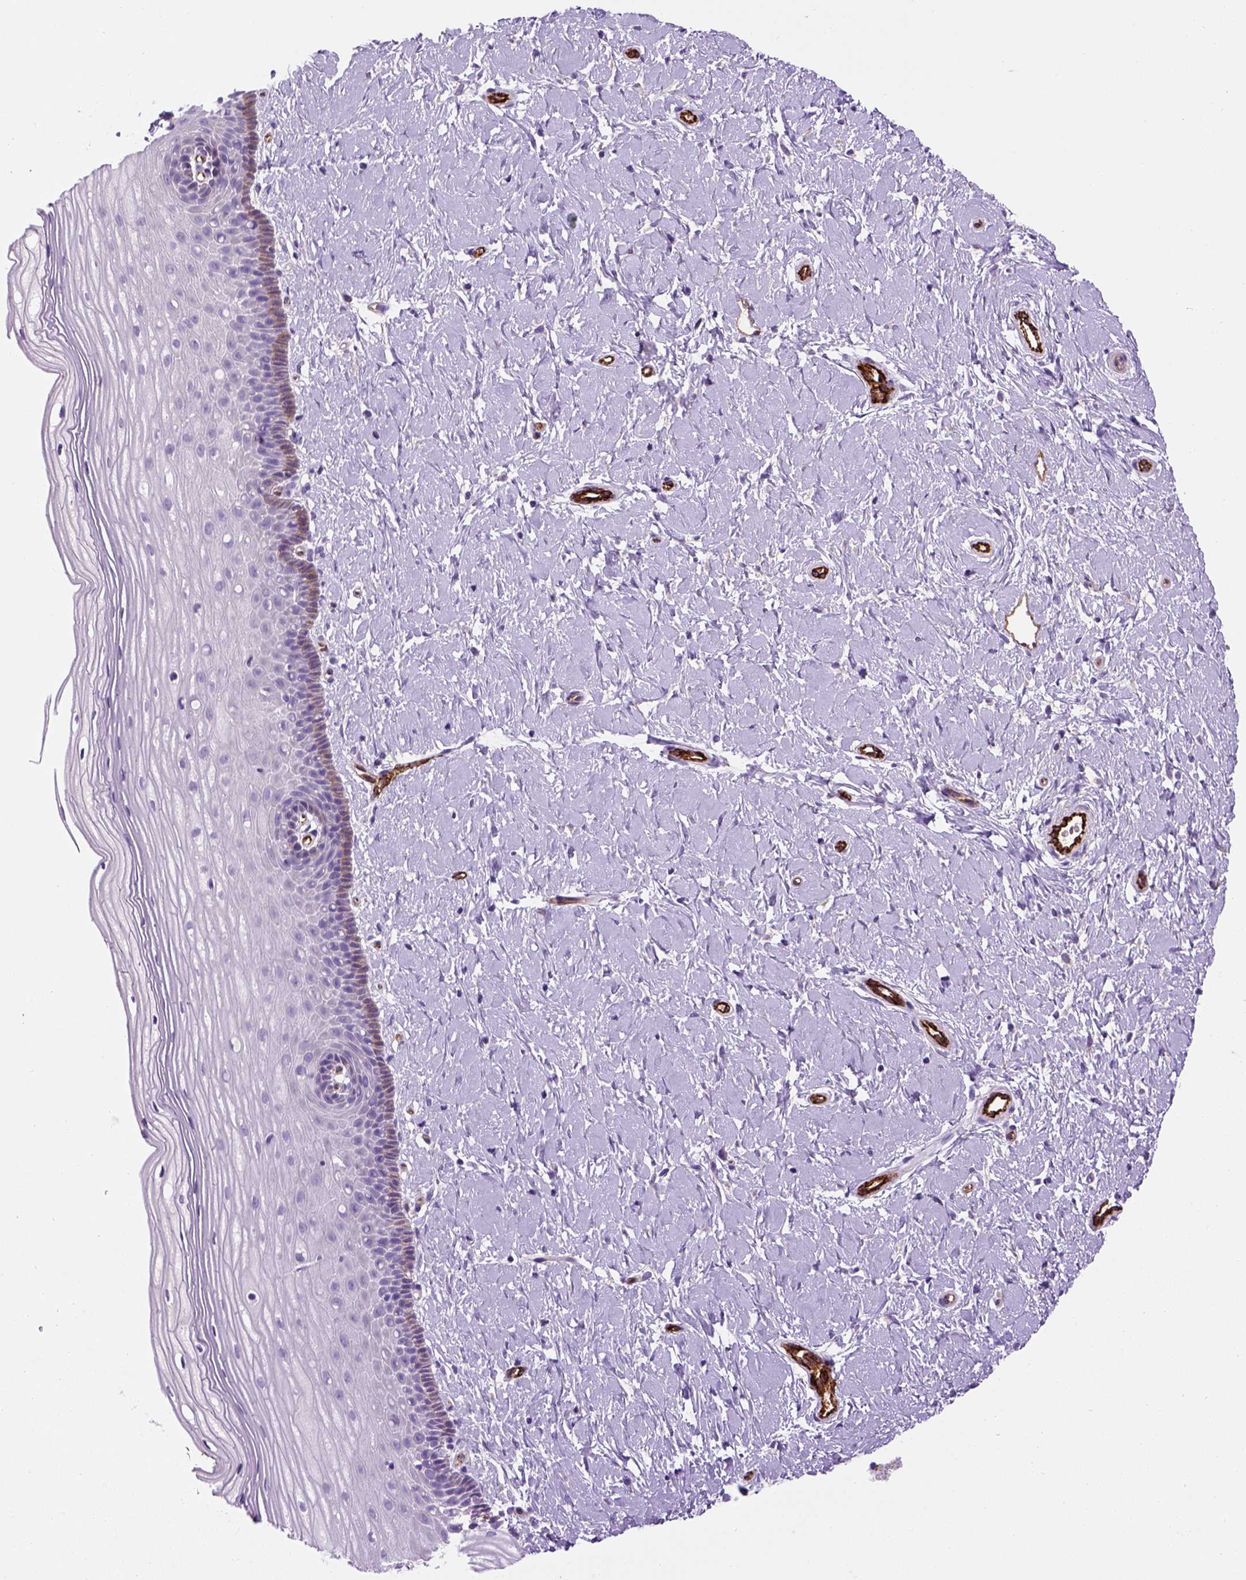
{"staining": {"intensity": "negative", "quantity": "none", "location": "none"}, "tissue": "cervix", "cell_type": "Glandular cells", "image_type": "normal", "snomed": [{"axis": "morphology", "description": "Normal tissue, NOS"}, {"axis": "topography", "description": "Cervix"}], "caption": "This histopathology image is of benign cervix stained with IHC to label a protein in brown with the nuclei are counter-stained blue. There is no expression in glandular cells. The staining is performed using DAB brown chromogen with nuclei counter-stained in using hematoxylin.", "gene": "VWF", "patient": {"sex": "female", "age": 37}}